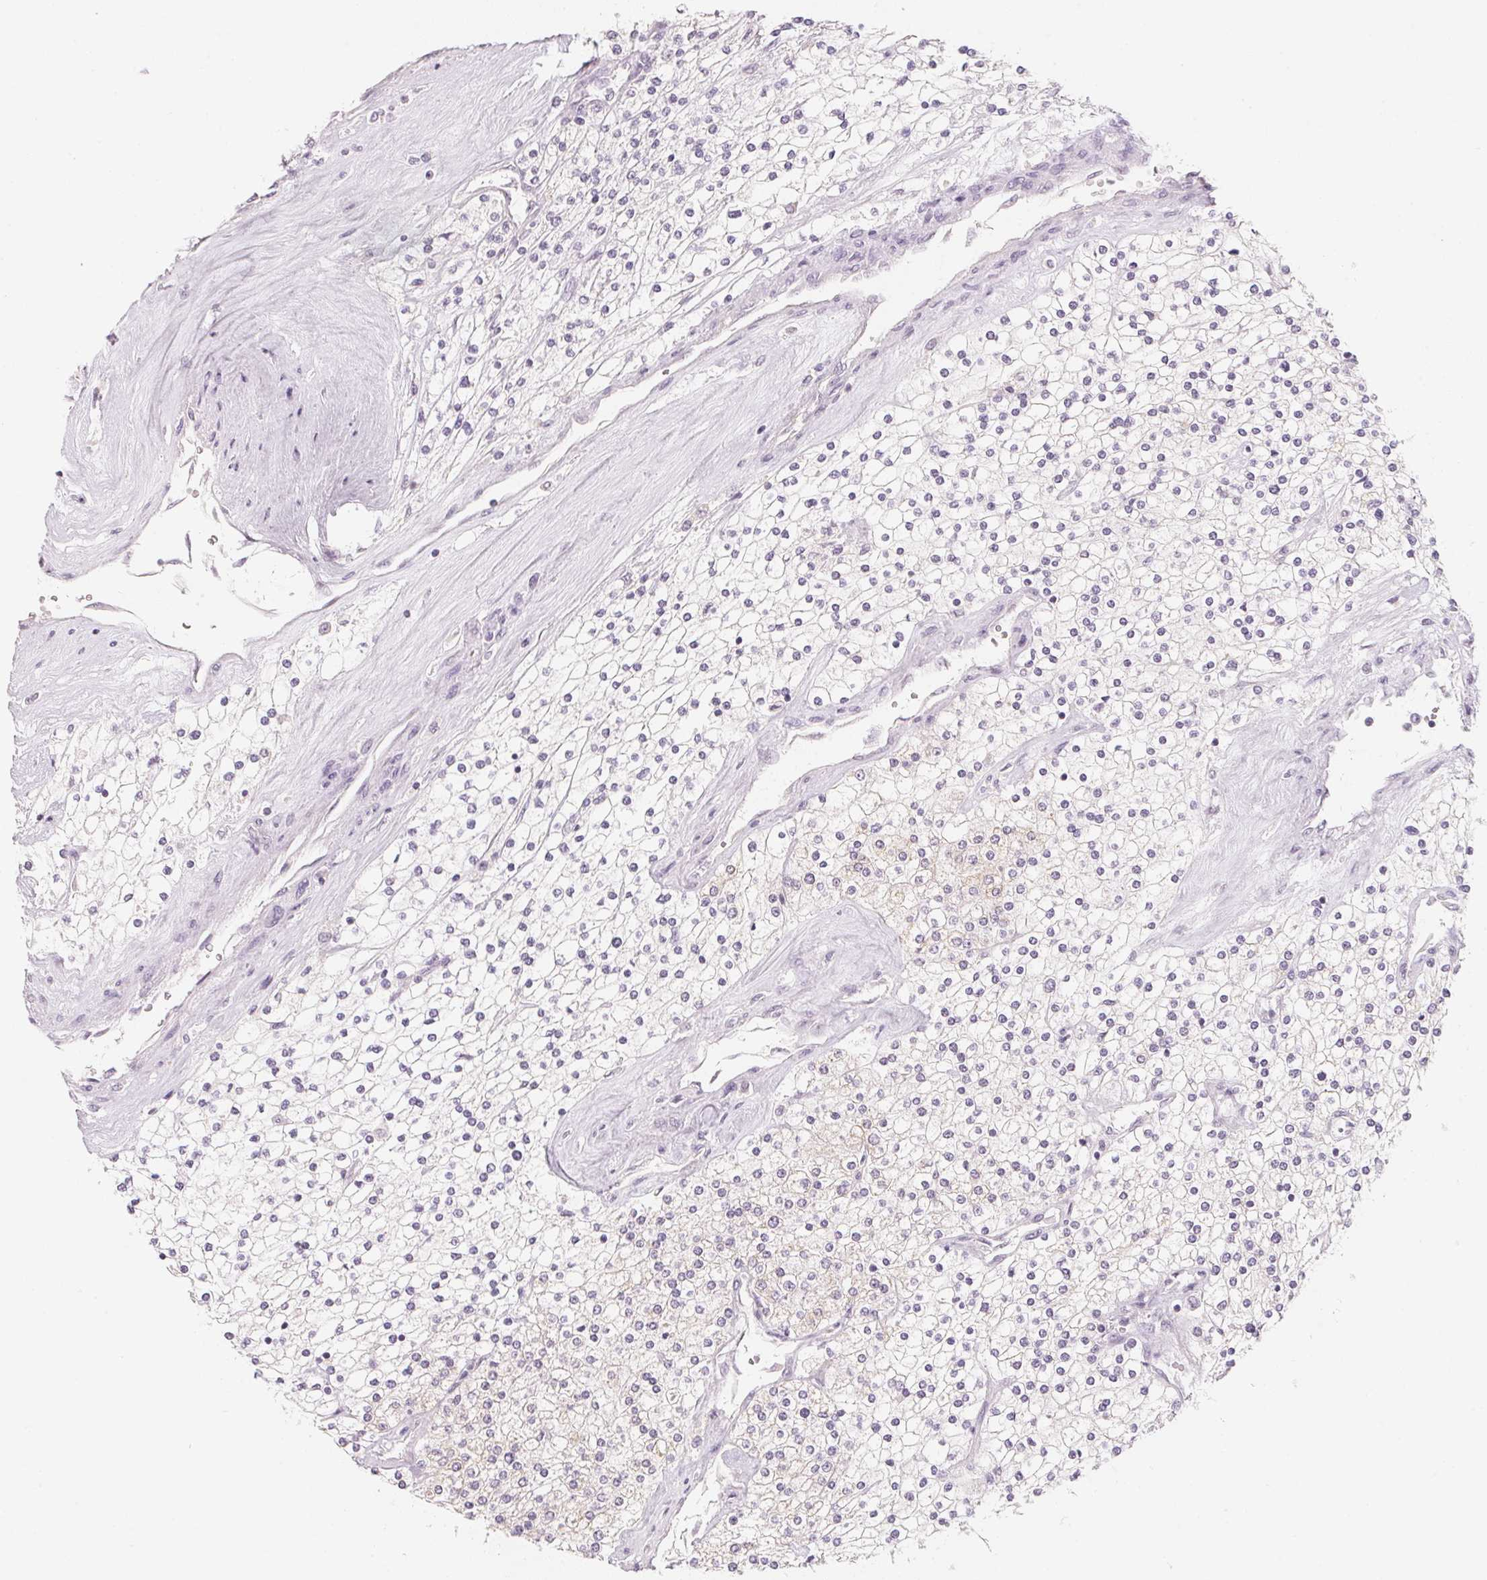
{"staining": {"intensity": "weak", "quantity": "<25%", "location": "cytoplasmic/membranous"}, "tissue": "renal cancer", "cell_type": "Tumor cells", "image_type": "cancer", "snomed": [{"axis": "morphology", "description": "Adenocarcinoma, NOS"}, {"axis": "topography", "description": "Kidney"}], "caption": "This image is of renal adenocarcinoma stained with IHC to label a protein in brown with the nuclei are counter-stained blue. There is no positivity in tumor cells.", "gene": "ANKRD31", "patient": {"sex": "male", "age": 80}}